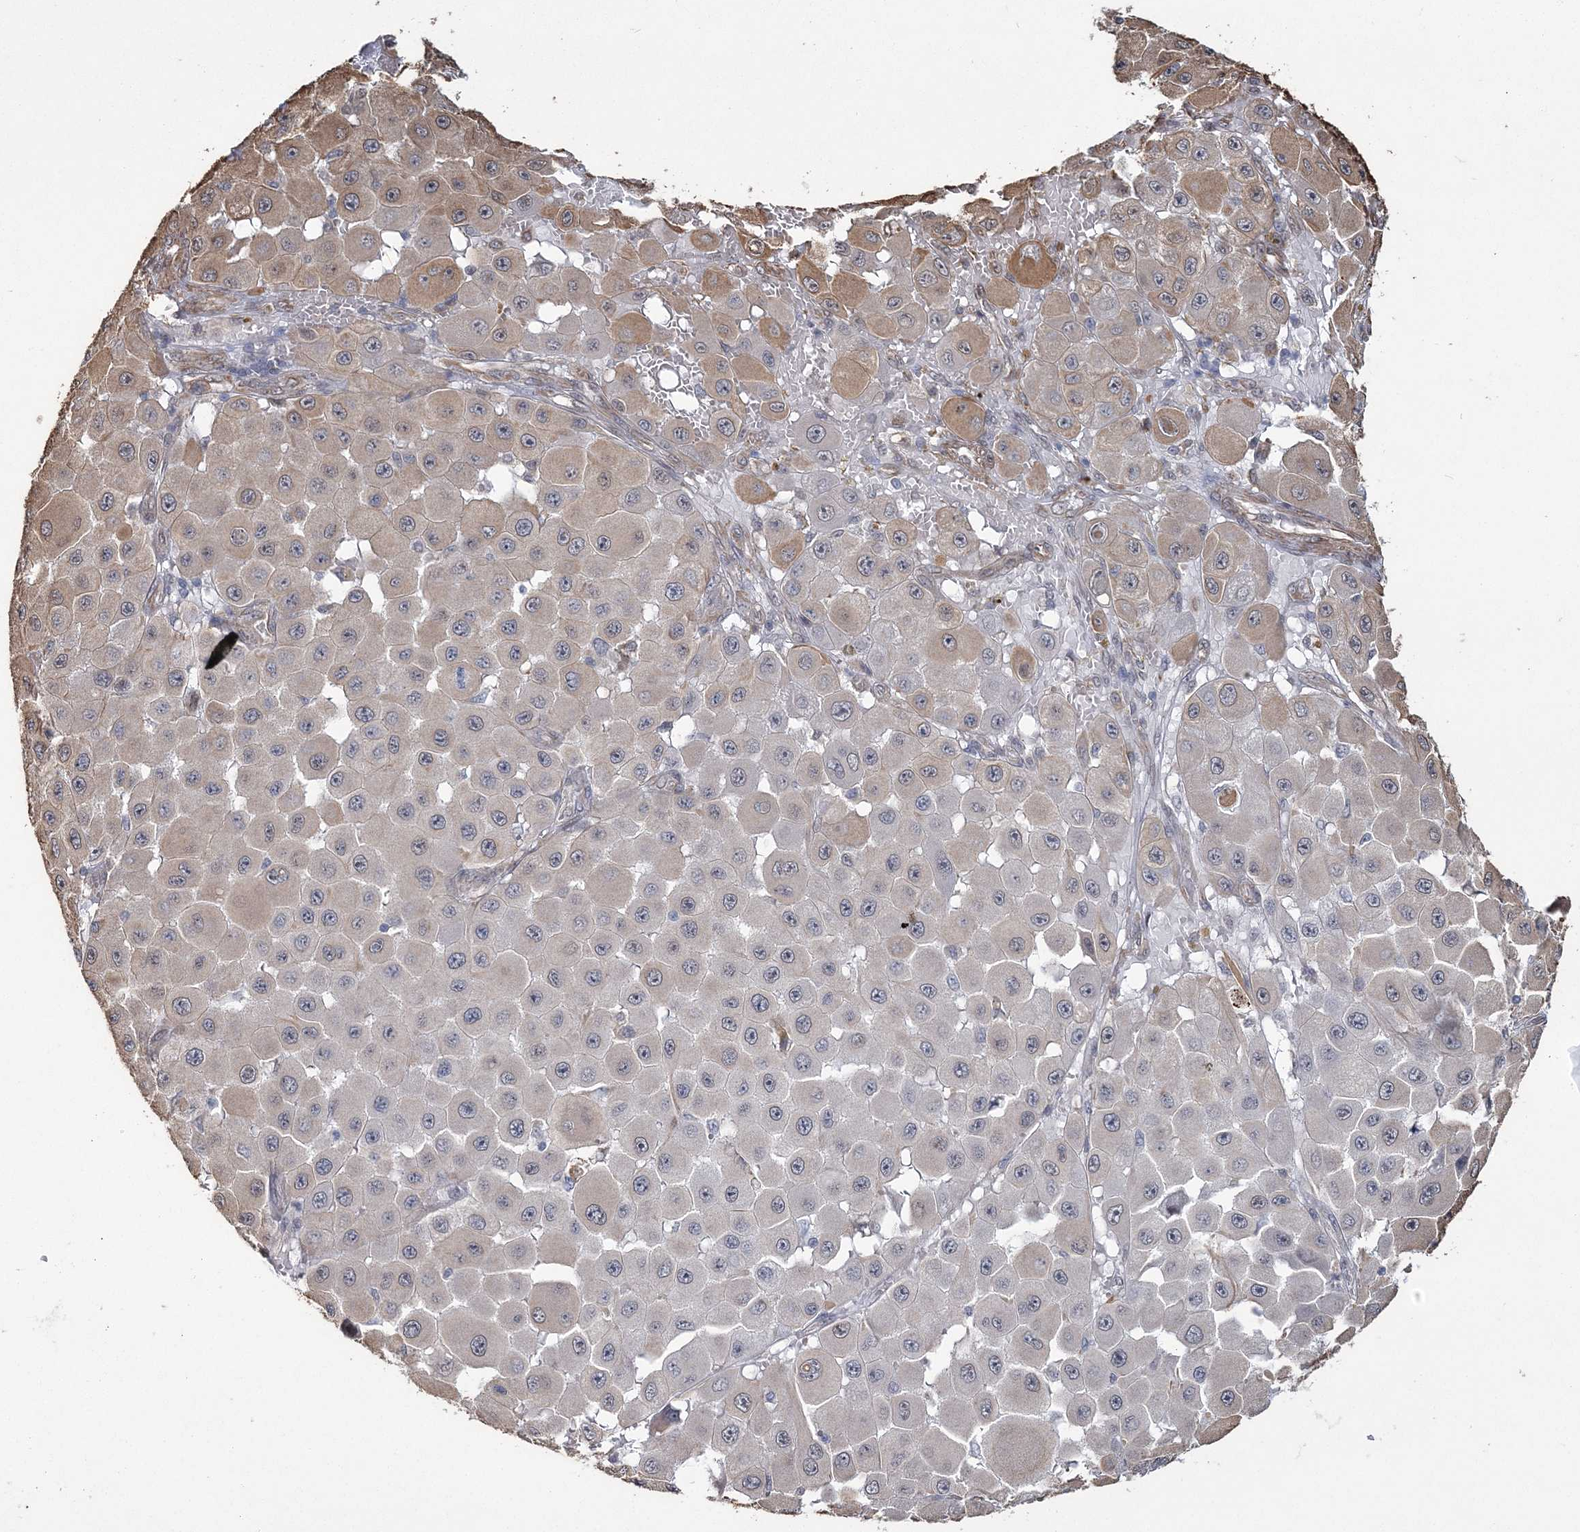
{"staining": {"intensity": "weak", "quantity": "25%-75%", "location": "cytoplasmic/membranous"}, "tissue": "melanoma", "cell_type": "Tumor cells", "image_type": "cancer", "snomed": [{"axis": "morphology", "description": "Malignant melanoma, NOS"}, {"axis": "topography", "description": "Skin"}], "caption": "Immunohistochemical staining of melanoma displays low levels of weak cytoplasmic/membranous protein expression in approximately 25%-75% of tumor cells. (brown staining indicates protein expression, while blue staining denotes nuclei).", "gene": "ATP11B", "patient": {"sex": "female", "age": 81}}